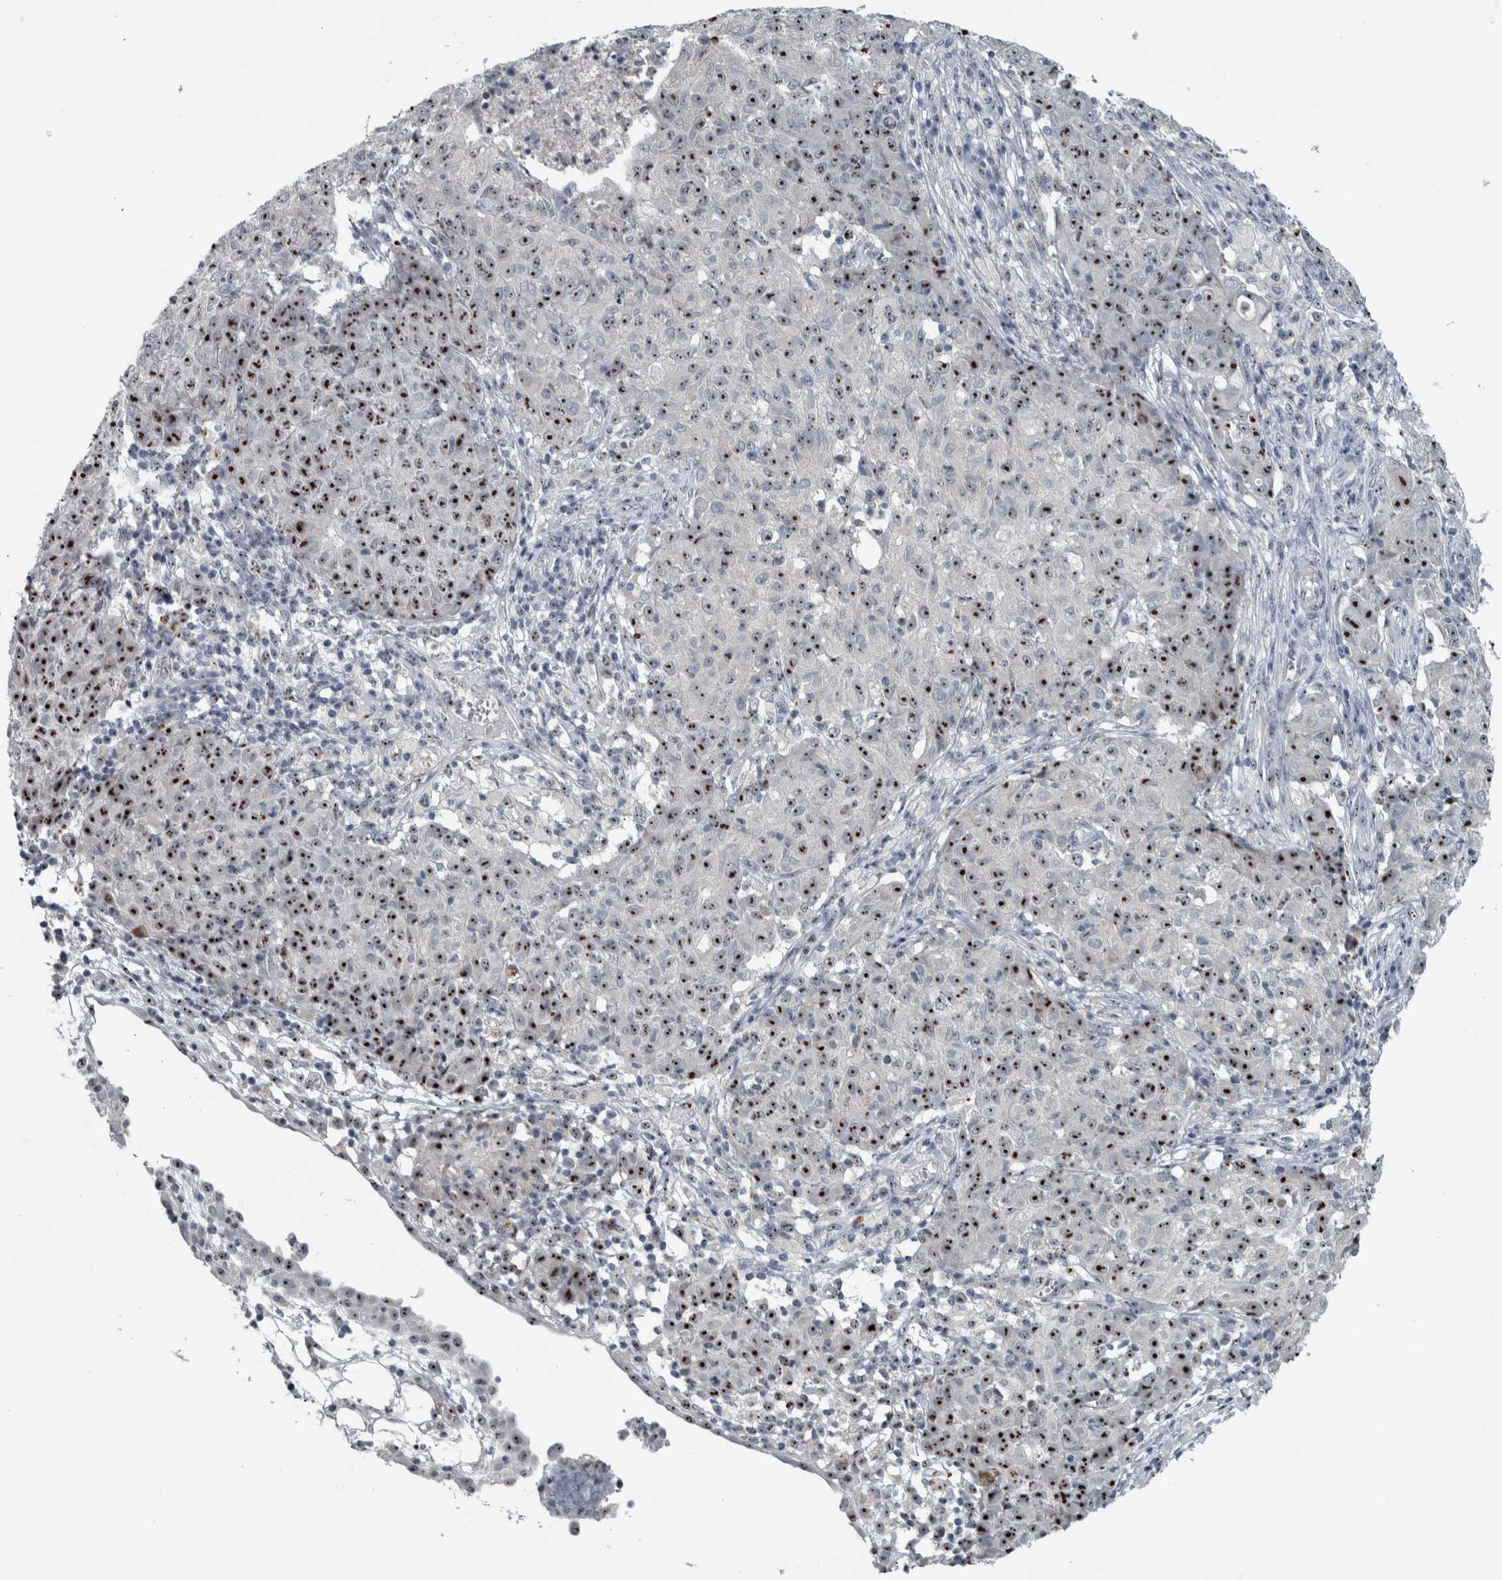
{"staining": {"intensity": "strong", "quantity": ">75%", "location": "nuclear"}, "tissue": "ovarian cancer", "cell_type": "Tumor cells", "image_type": "cancer", "snomed": [{"axis": "morphology", "description": "Carcinoma, endometroid"}, {"axis": "topography", "description": "Ovary"}], "caption": "Ovarian endometroid carcinoma stained with DAB IHC exhibits high levels of strong nuclear staining in approximately >75% of tumor cells. The staining was performed using DAB (3,3'-diaminobenzidine), with brown indicating positive protein expression. Nuclei are stained blue with hematoxylin.", "gene": "UTP6", "patient": {"sex": "female", "age": 42}}